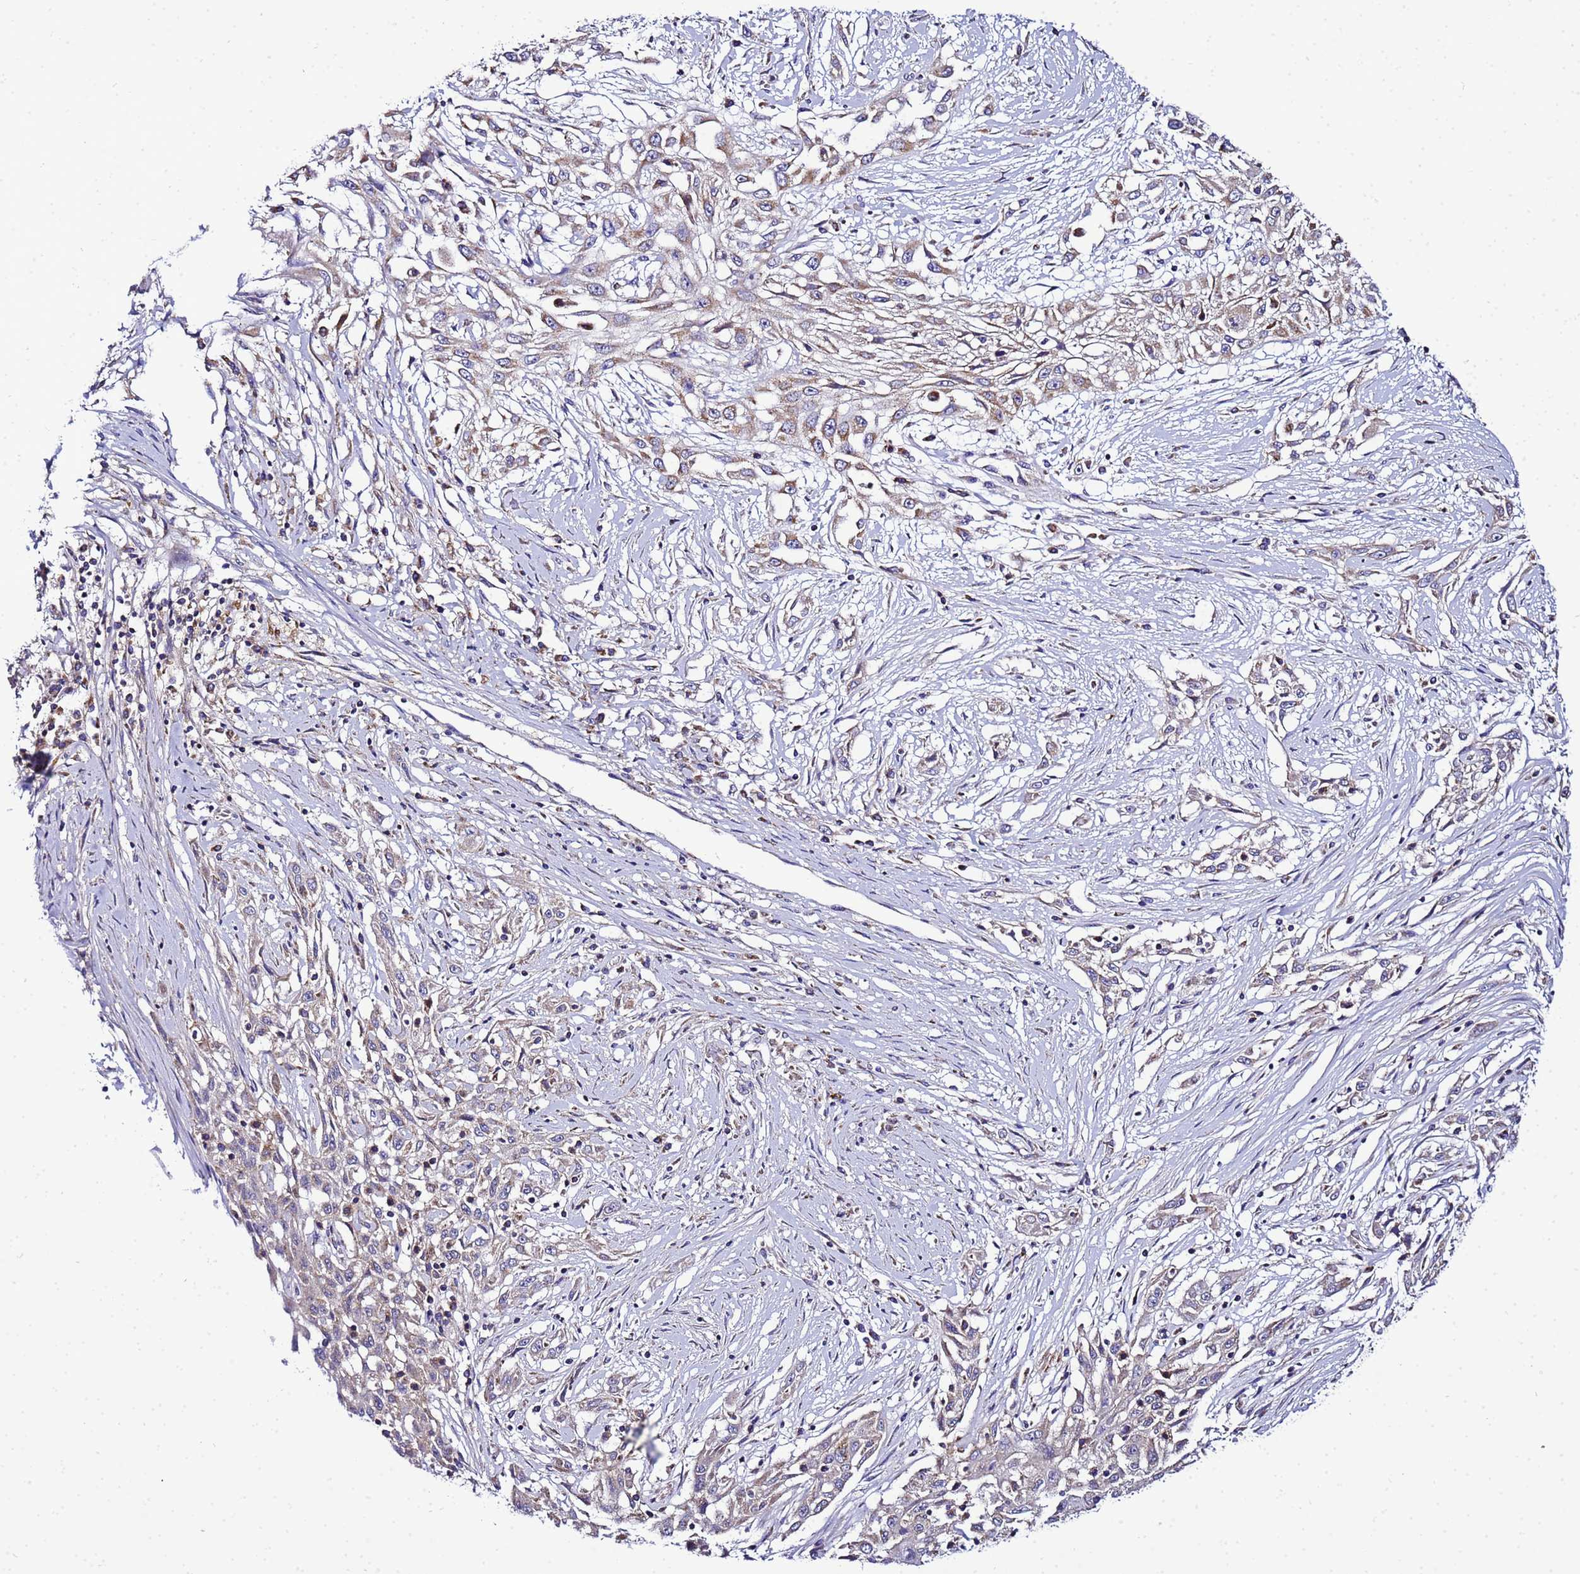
{"staining": {"intensity": "moderate", "quantity": "<25%", "location": "cytoplasmic/membranous"}, "tissue": "skin cancer", "cell_type": "Tumor cells", "image_type": "cancer", "snomed": [{"axis": "morphology", "description": "Squamous cell carcinoma, NOS"}, {"axis": "morphology", "description": "Squamous cell carcinoma, metastatic, NOS"}, {"axis": "topography", "description": "Skin"}, {"axis": "topography", "description": "Lymph node"}], "caption": "Moderate cytoplasmic/membranous protein staining is appreciated in about <25% of tumor cells in squamous cell carcinoma (skin).", "gene": "HIGD2A", "patient": {"sex": "male", "age": 75}}